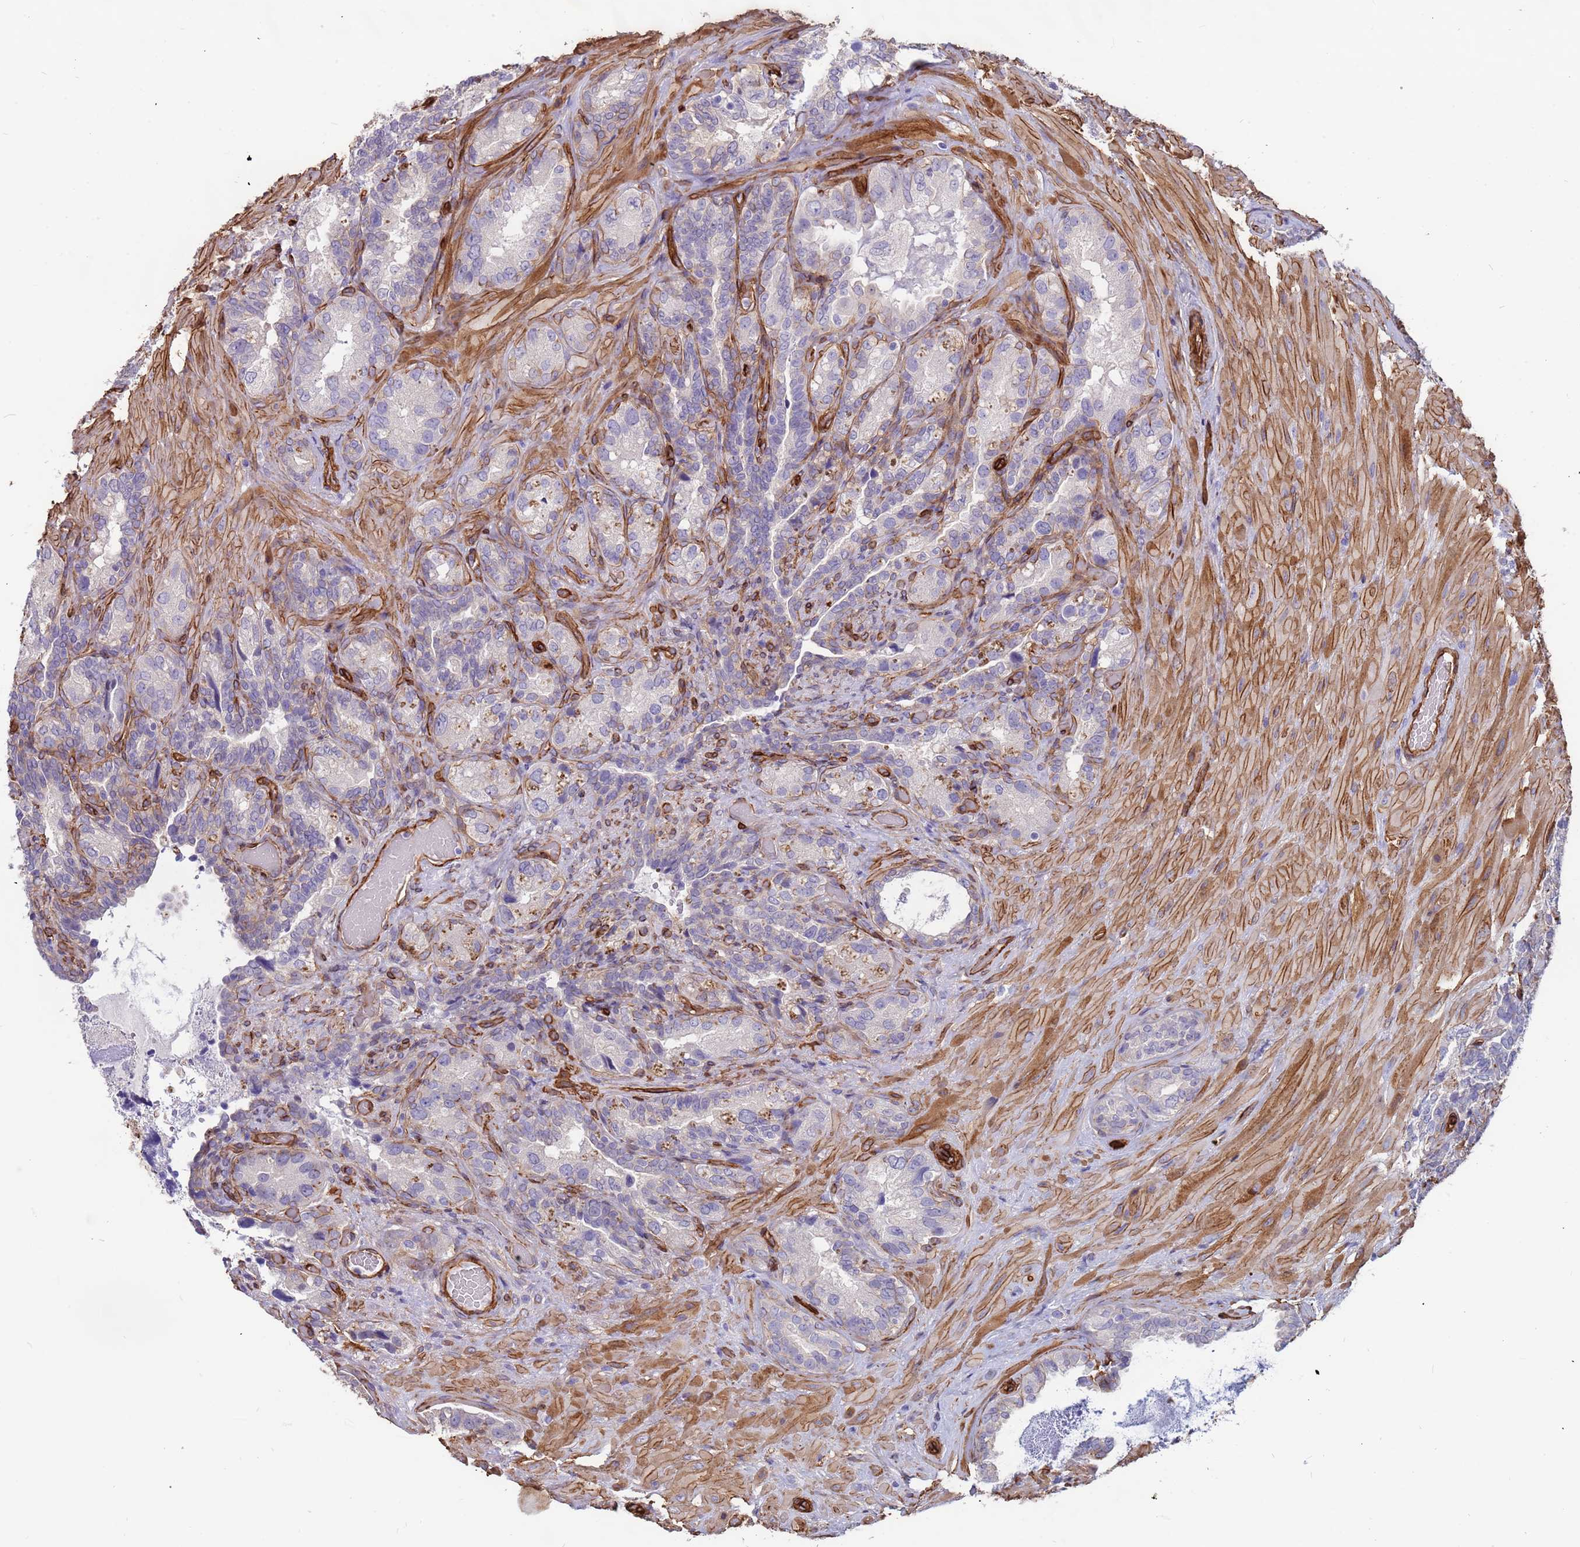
{"staining": {"intensity": "negative", "quantity": "none", "location": "none"}, "tissue": "seminal vesicle", "cell_type": "Glandular cells", "image_type": "normal", "snomed": [{"axis": "morphology", "description": "Normal tissue, NOS"}, {"axis": "topography", "description": "Seminal veicle"}, {"axis": "topography", "description": "Peripheral nerve tissue"}], "caption": "Glandular cells are negative for protein expression in benign human seminal vesicle. (DAB (3,3'-diaminobenzidine) immunohistochemistry (IHC) visualized using brightfield microscopy, high magnification).", "gene": "EHD2", "patient": {"sex": "male", "age": 67}}